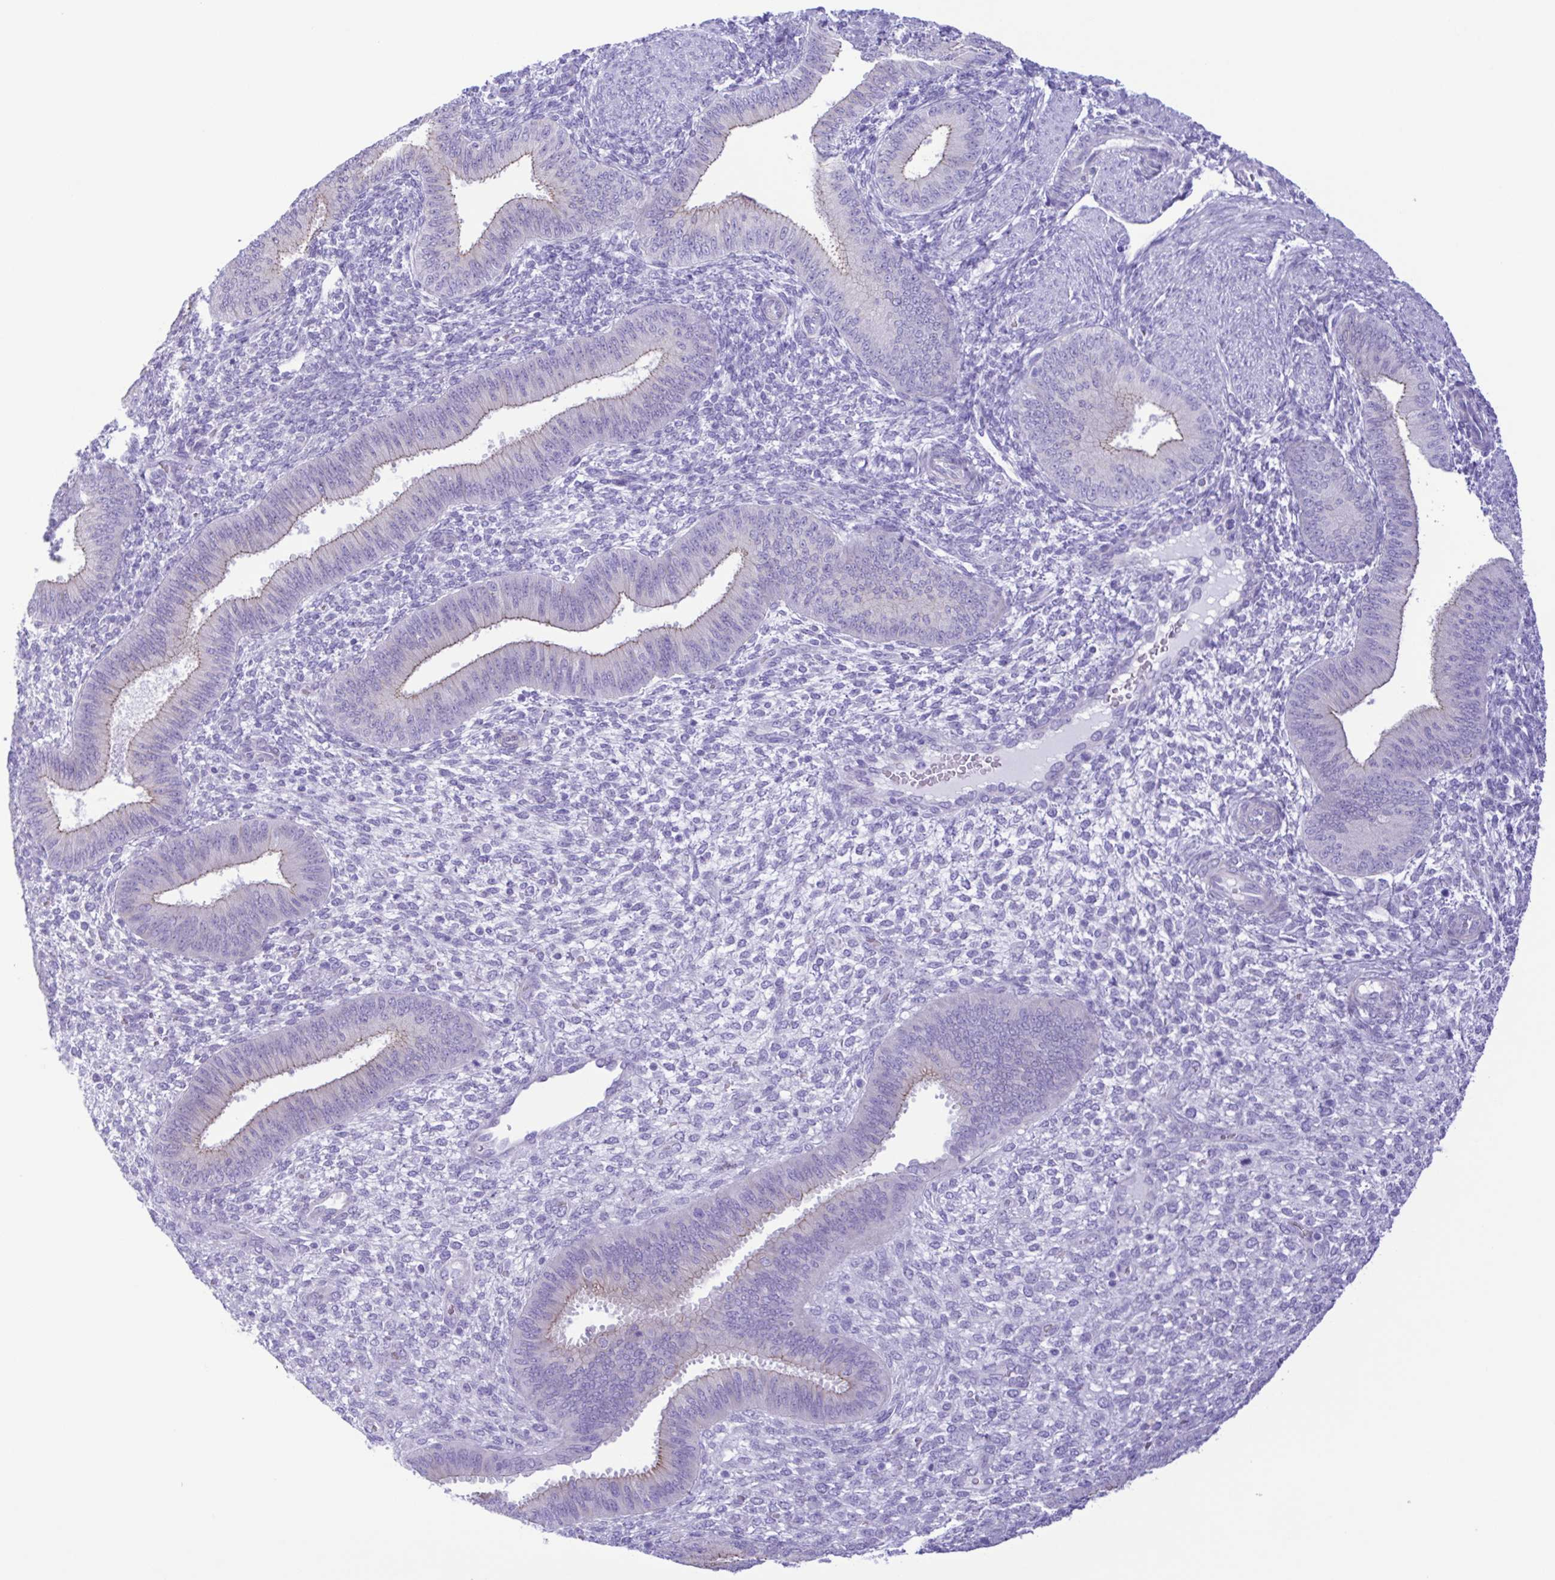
{"staining": {"intensity": "negative", "quantity": "none", "location": "none"}, "tissue": "endometrium", "cell_type": "Cells in endometrial stroma", "image_type": "normal", "snomed": [{"axis": "morphology", "description": "Normal tissue, NOS"}, {"axis": "topography", "description": "Endometrium"}], "caption": "A high-resolution image shows immunohistochemistry (IHC) staining of normal endometrium, which reveals no significant staining in cells in endometrial stroma.", "gene": "CYP11A1", "patient": {"sex": "female", "age": 39}}